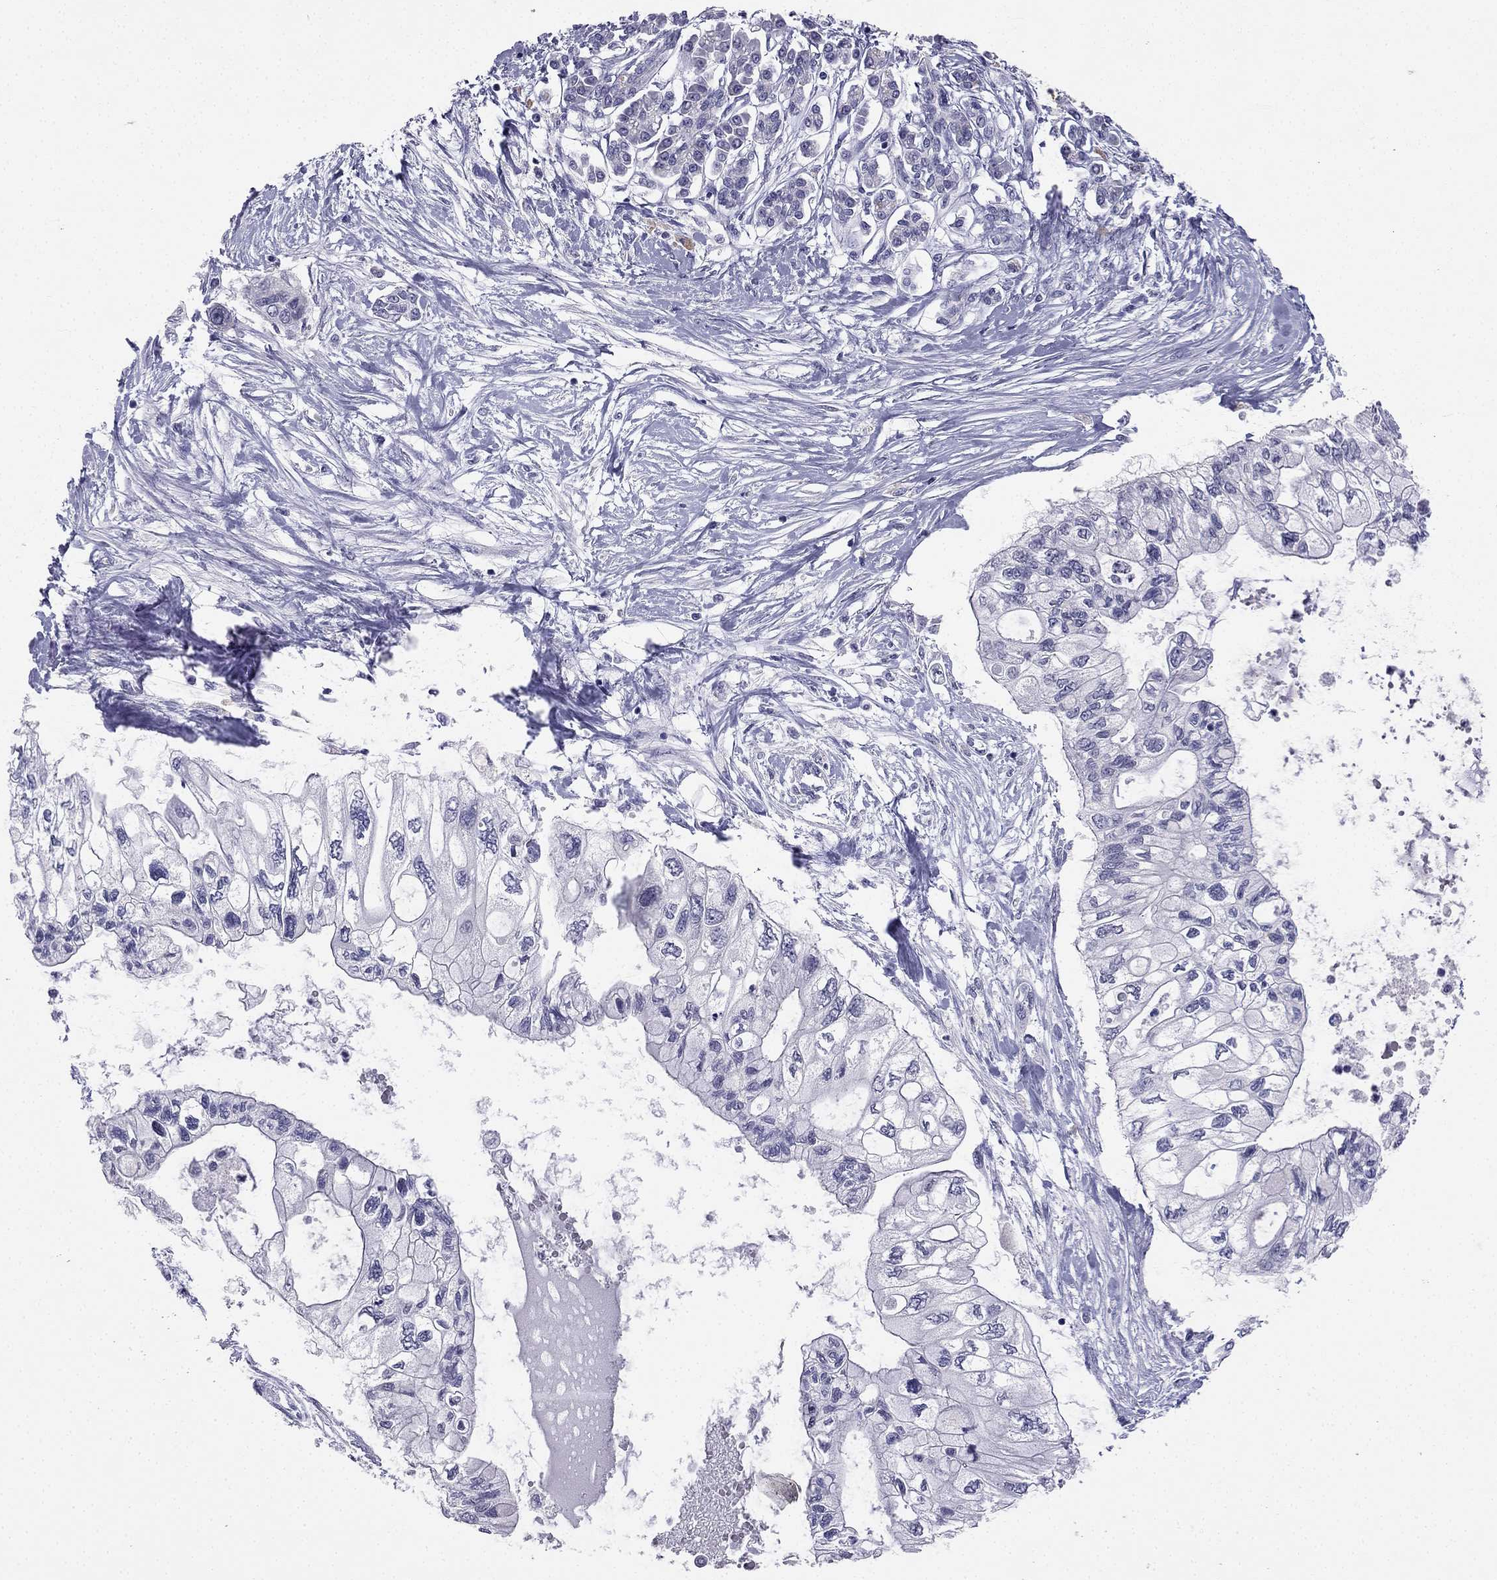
{"staining": {"intensity": "negative", "quantity": "none", "location": "none"}, "tissue": "pancreatic cancer", "cell_type": "Tumor cells", "image_type": "cancer", "snomed": [{"axis": "morphology", "description": "Adenocarcinoma, NOS"}, {"axis": "topography", "description": "Pancreas"}], "caption": "This is a micrograph of immunohistochemistry staining of pancreatic cancer (adenocarcinoma), which shows no positivity in tumor cells.", "gene": "C16orf89", "patient": {"sex": "female", "age": 77}}